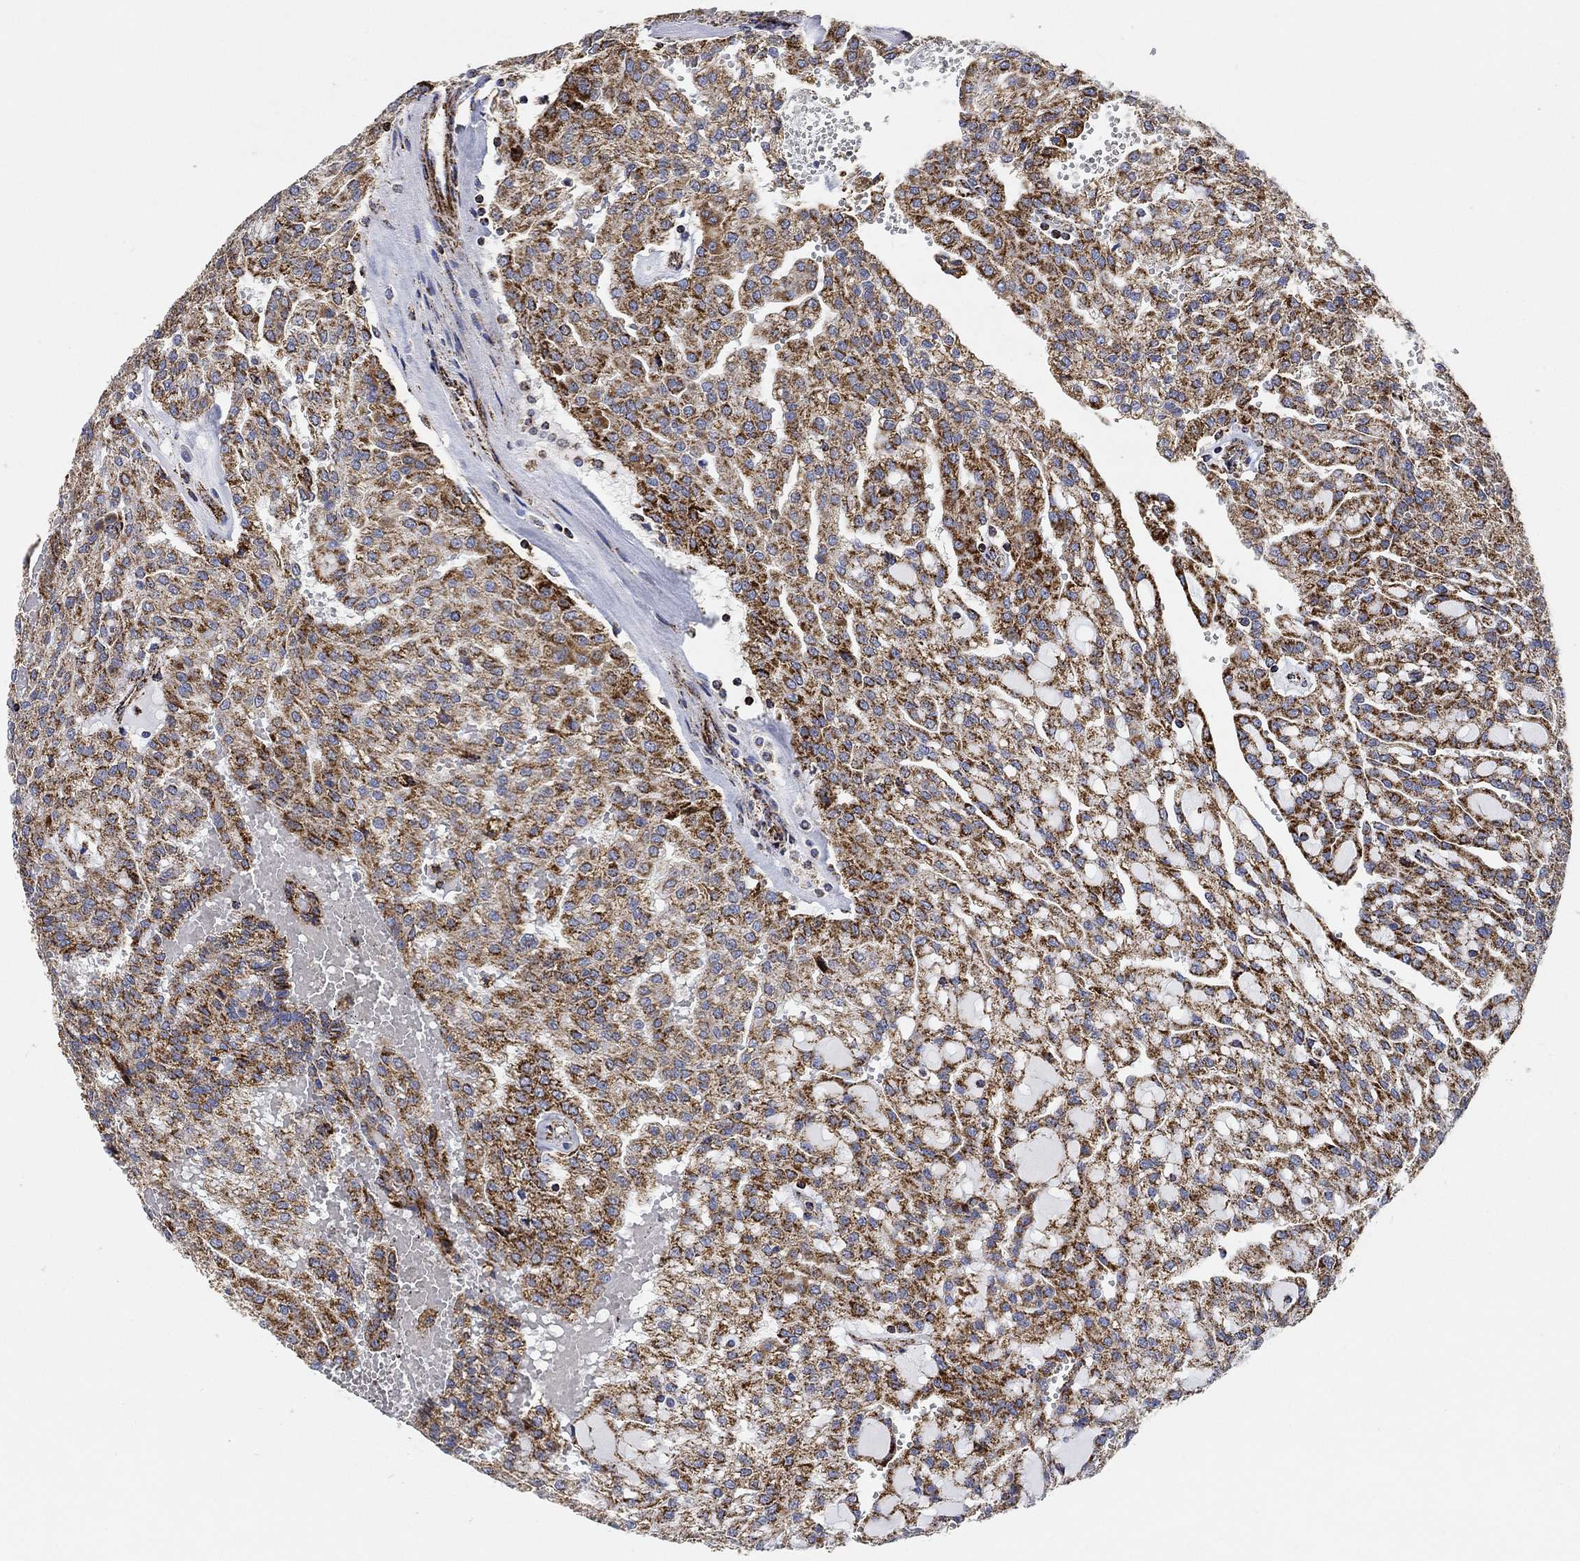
{"staining": {"intensity": "moderate", "quantity": ">75%", "location": "cytoplasmic/membranous"}, "tissue": "renal cancer", "cell_type": "Tumor cells", "image_type": "cancer", "snomed": [{"axis": "morphology", "description": "Adenocarcinoma, NOS"}, {"axis": "topography", "description": "Kidney"}], "caption": "Adenocarcinoma (renal) stained for a protein (brown) displays moderate cytoplasmic/membranous positive staining in approximately >75% of tumor cells.", "gene": "NDUFS3", "patient": {"sex": "male", "age": 63}}